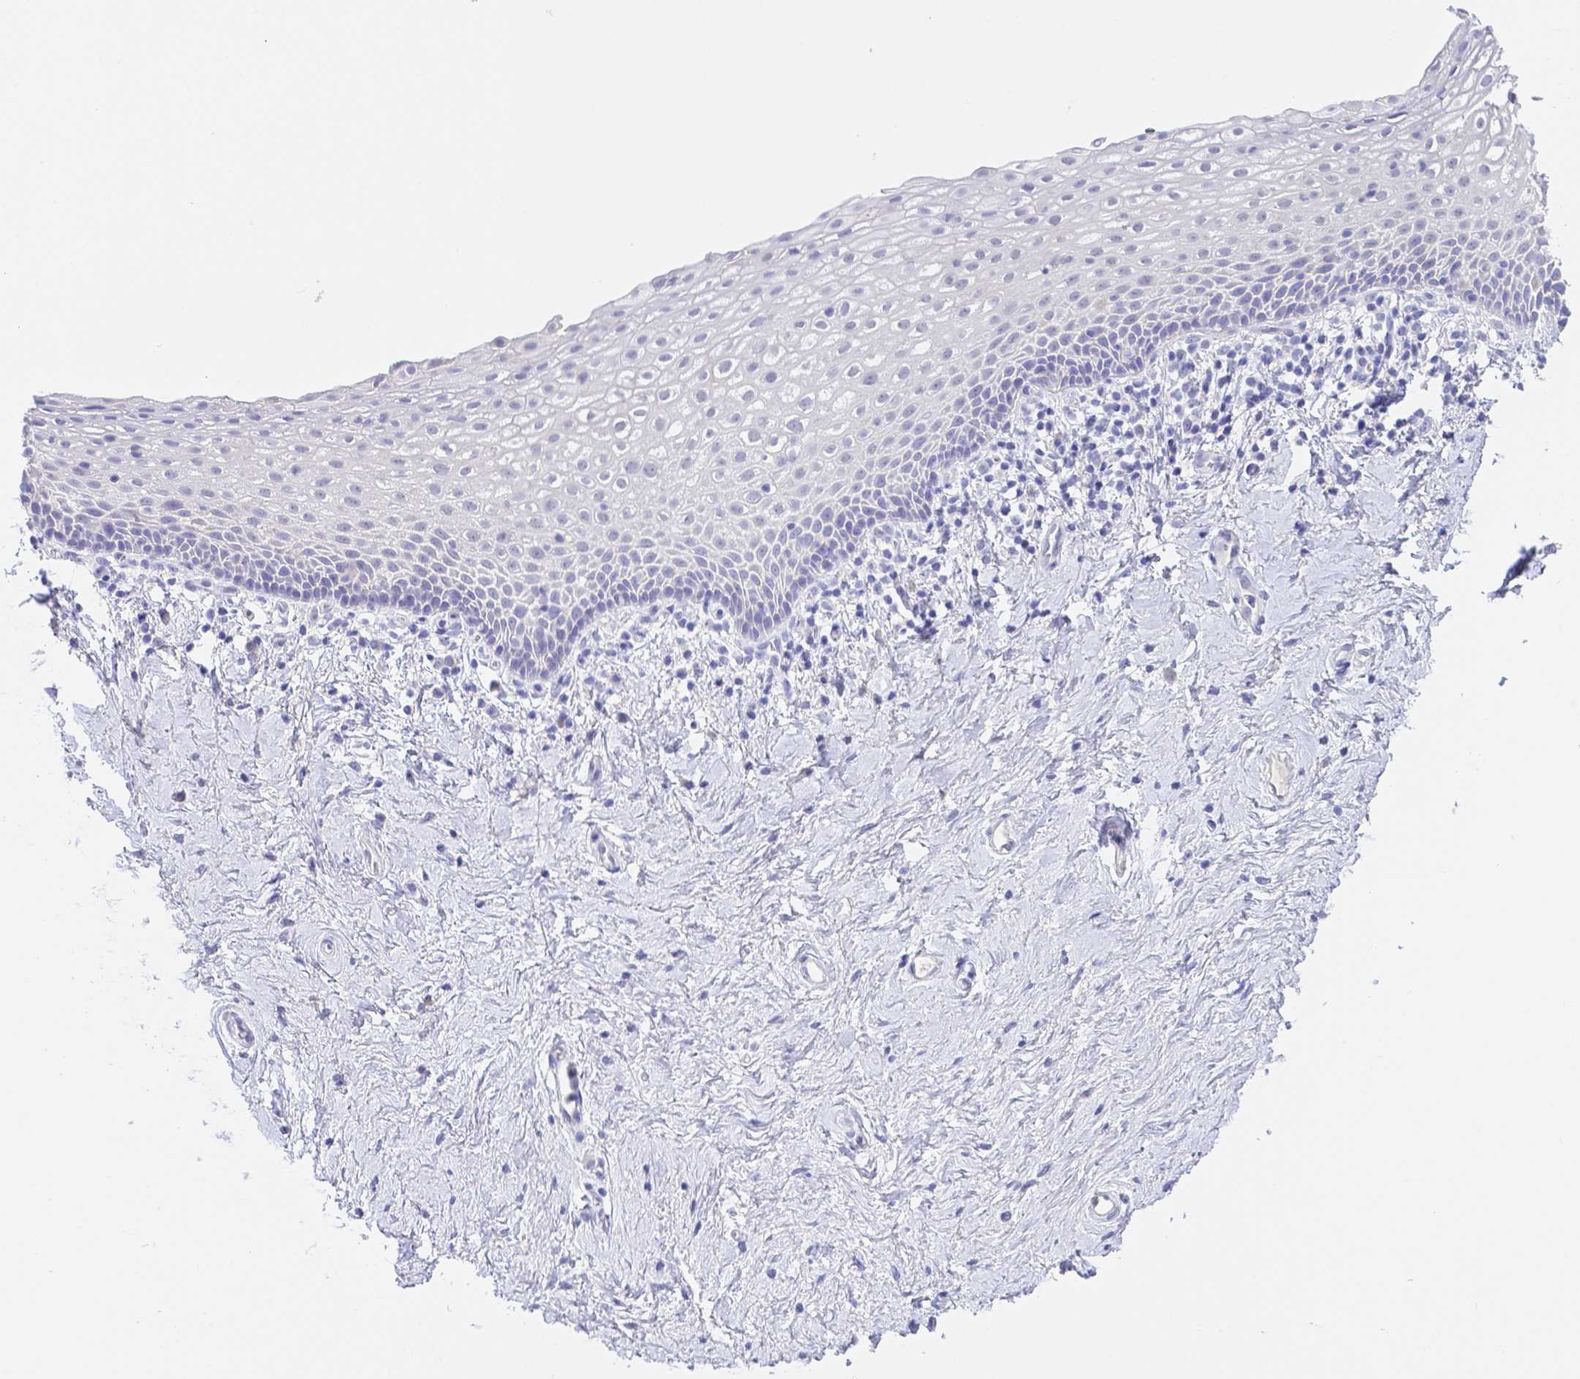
{"staining": {"intensity": "negative", "quantity": "none", "location": "none"}, "tissue": "vagina", "cell_type": "Squamous epithelial cells", "image_type": "normal", "snomed": [{"axis": "morphology", "description": "Normal tissue, NOS"}, {"axis": "topography", "description": "Vagina"}], "caption": "Squamous epithelial cells show no significant positivity in unremarkable vagina. The staining is performed using DAB (3,3'-diaminobenzidine) brown chromogen with nuclei counter-stained in using hematoxylin.", "gene": "ZG16B", "patient": {"sex": "female", "age": 61}}